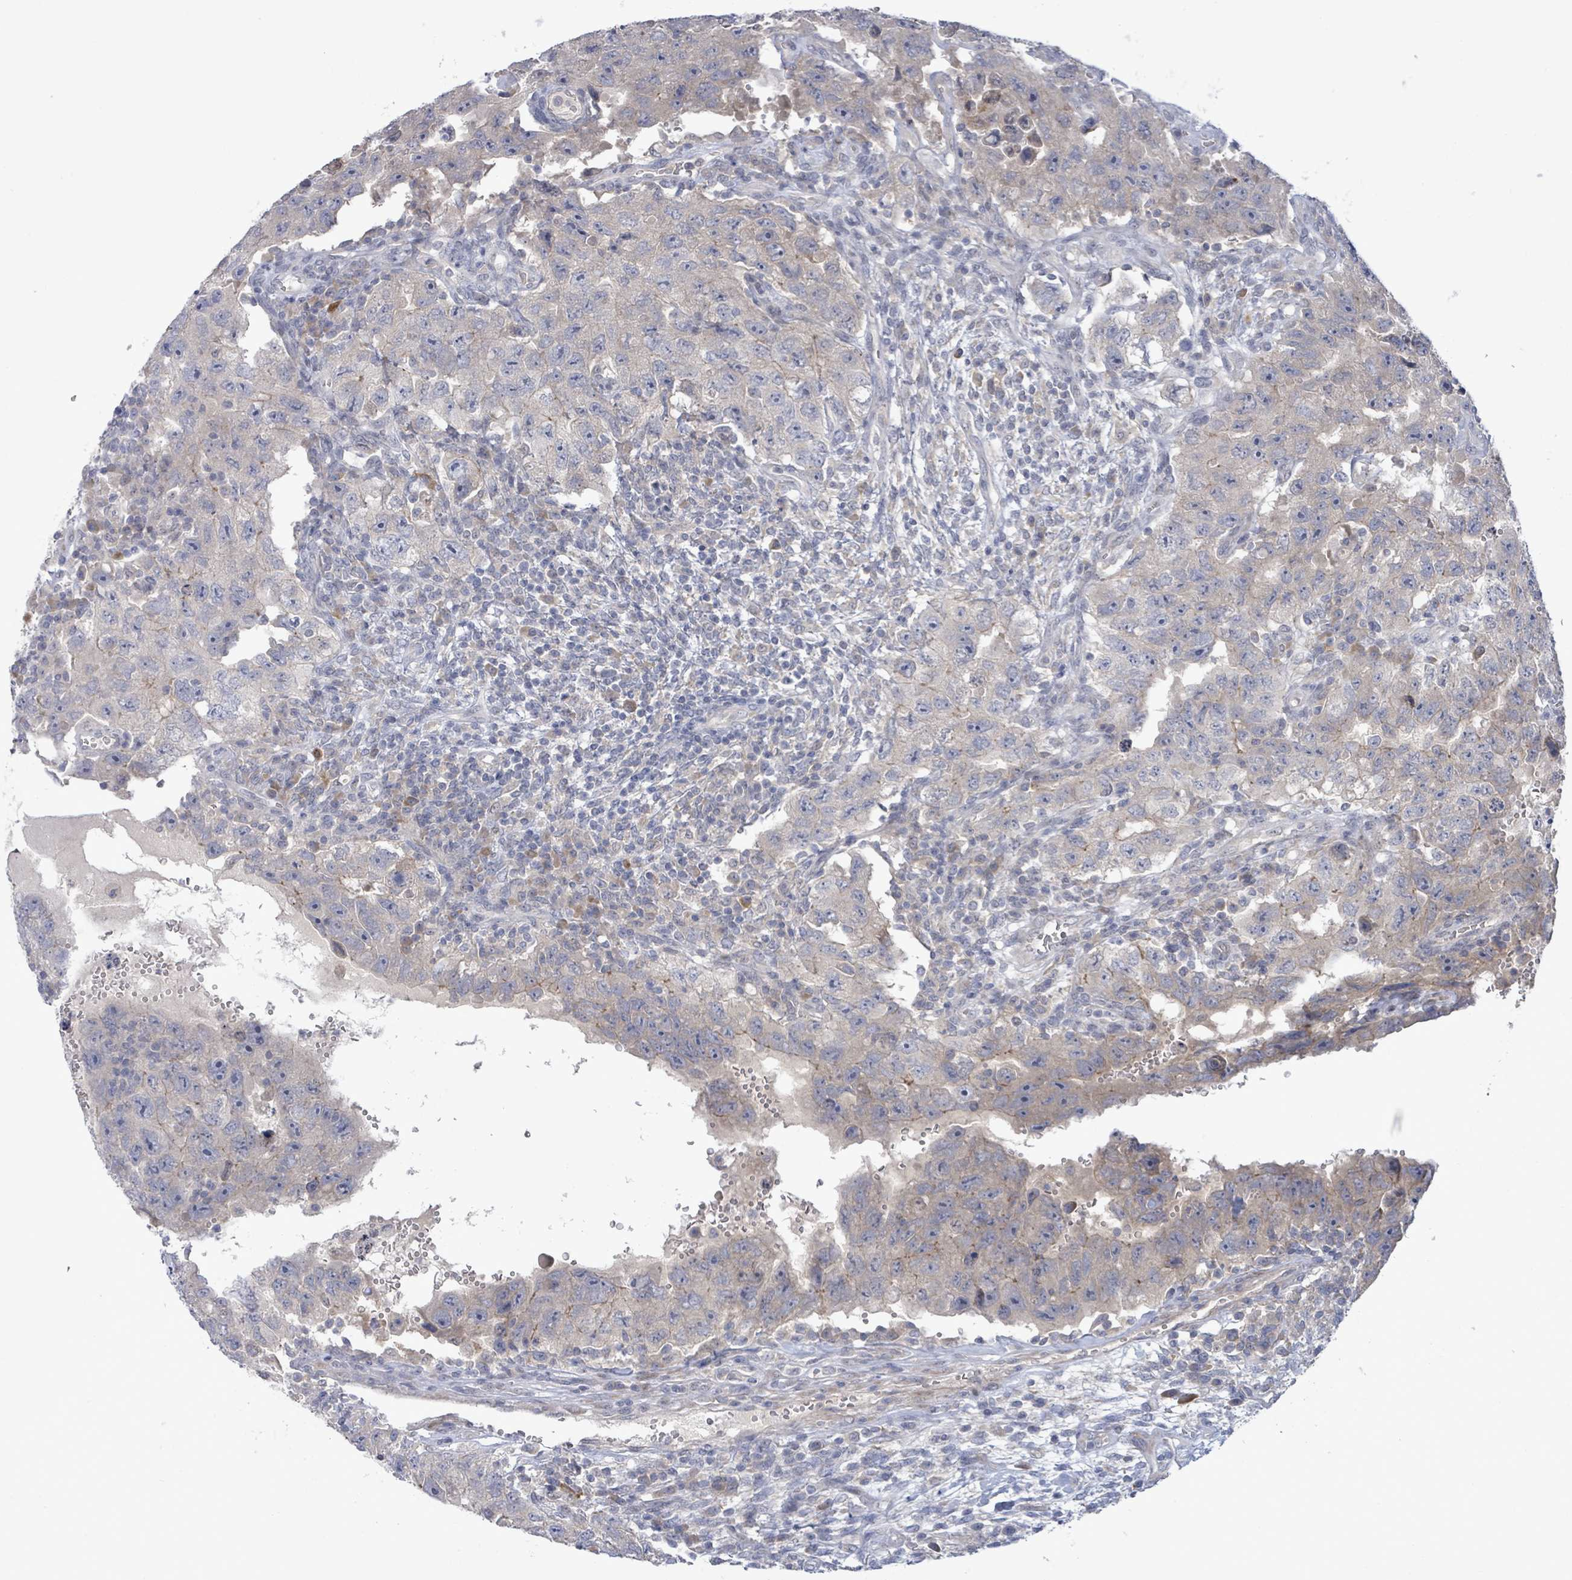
{"staining": {"intensity": "negative", "quantity": "none", "location": "none"}, "tissue": "testis cancer", "cell_type": "Tumor cells", "image_type": "cancer", "snomed": [{"axis": "morphology", "description": "Carcinoma, Embryonal, NOS"}, {"axis": "topography", "description": "Testis"}], "caption": "IHC micrograph of embryonal carcinoma (testis) stained for a protein (brown), which displays no expression in tumor cells.", "gene": "SLIT3", "patient": {"sex": "male", "age": 26}}